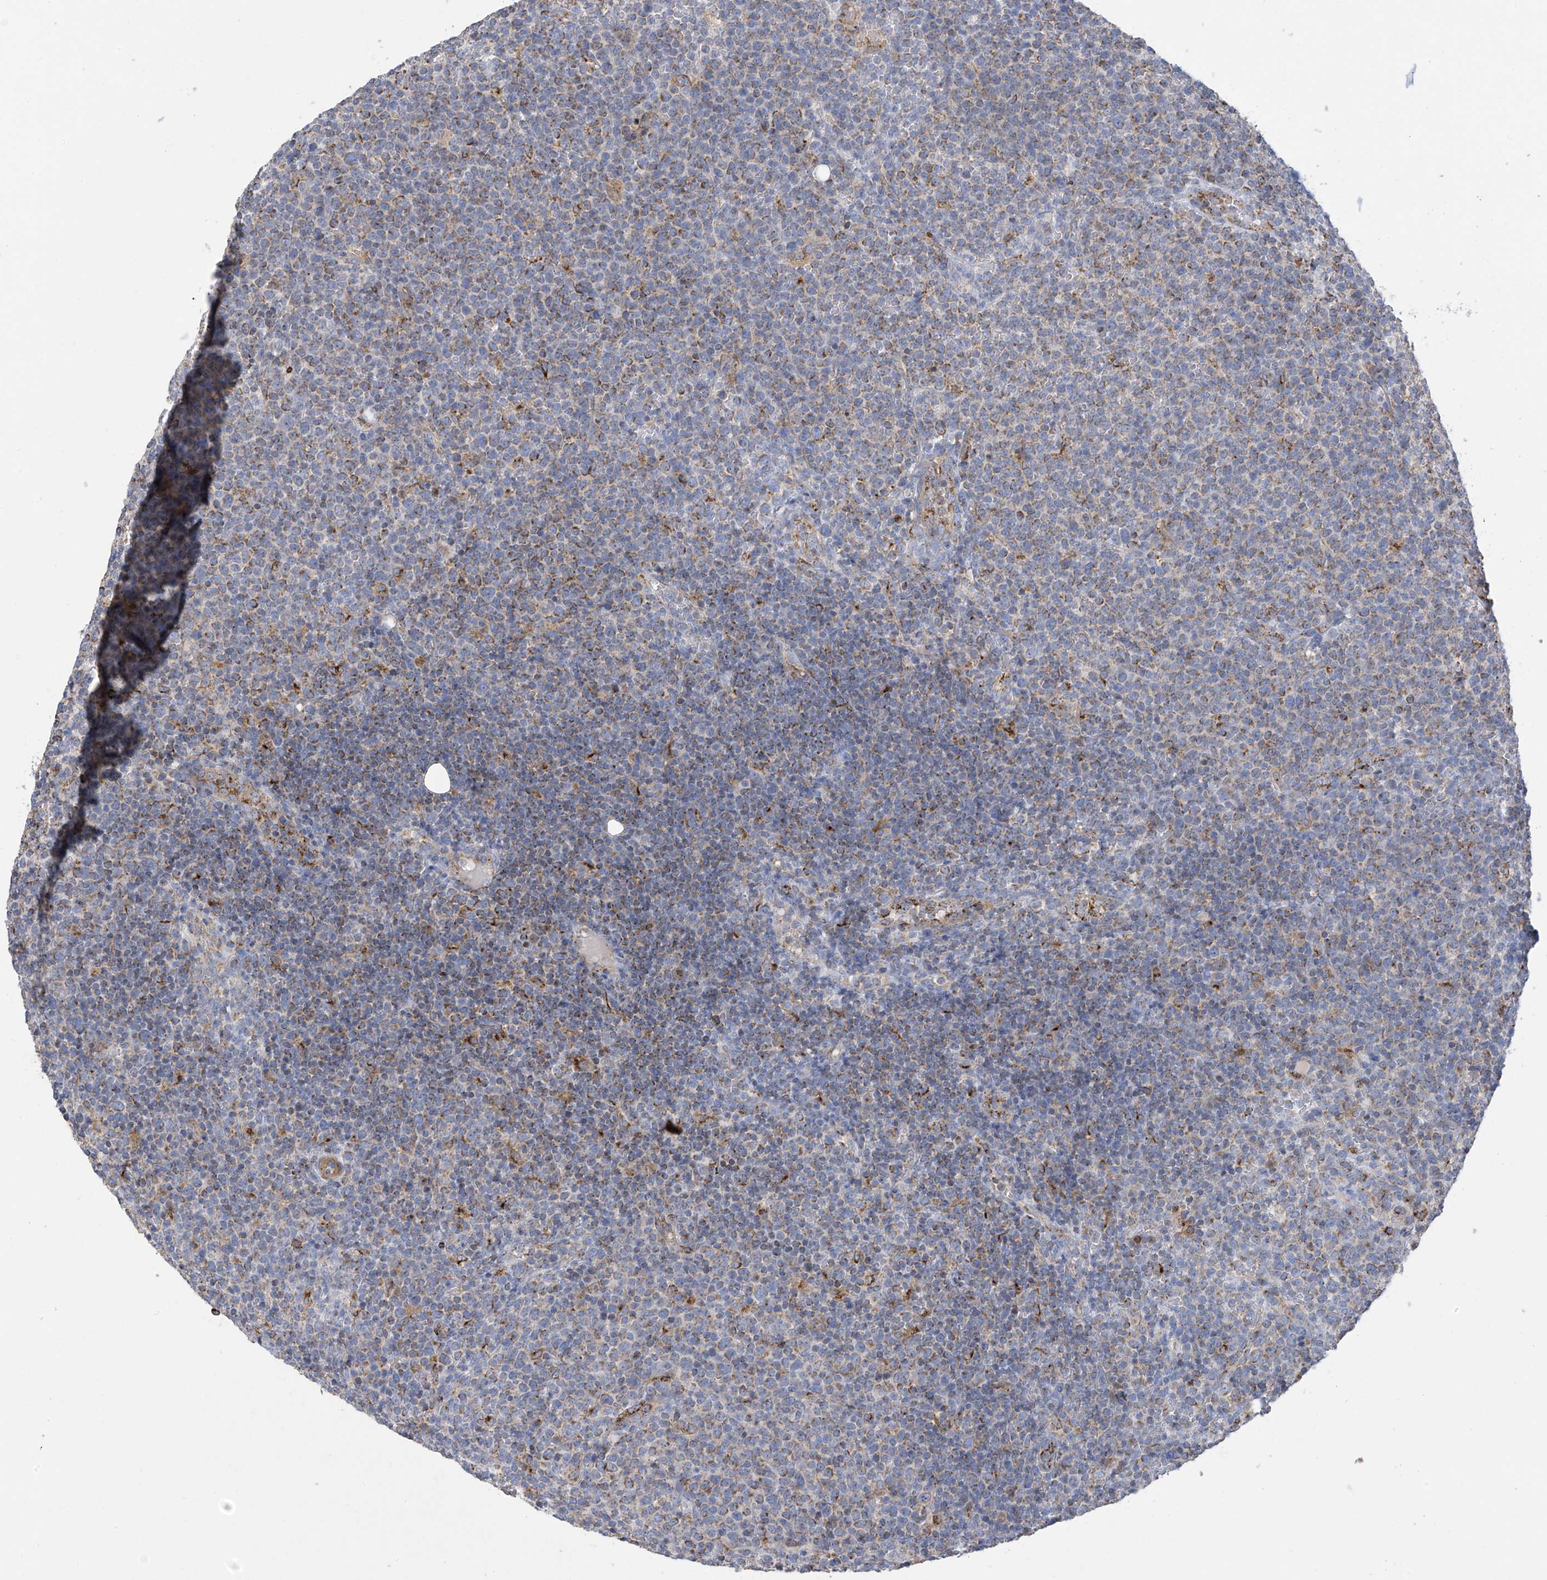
{"staining": {"intensity": "moderate", "quantity": "25%-75%", "location": "cytoplasmic/membranous"}, "tissue": "lymphoma", "cell_type": "Tumor cells", "image_type": "cancer", "snomed": [{"axis": "morphology", "description": "Malignant lymphoma, non-Hodgkin's type, High grade"}, {"axis": "topography", "description": "Lymph node"}], "caption": "Malignant lymphoma, non-Hodgkin's type (high-grade) stained with a protein marker reveals moderate staining in tumor cells.", "gene": "ITM2B", "patient": {"sex": "male", "age": 61}}